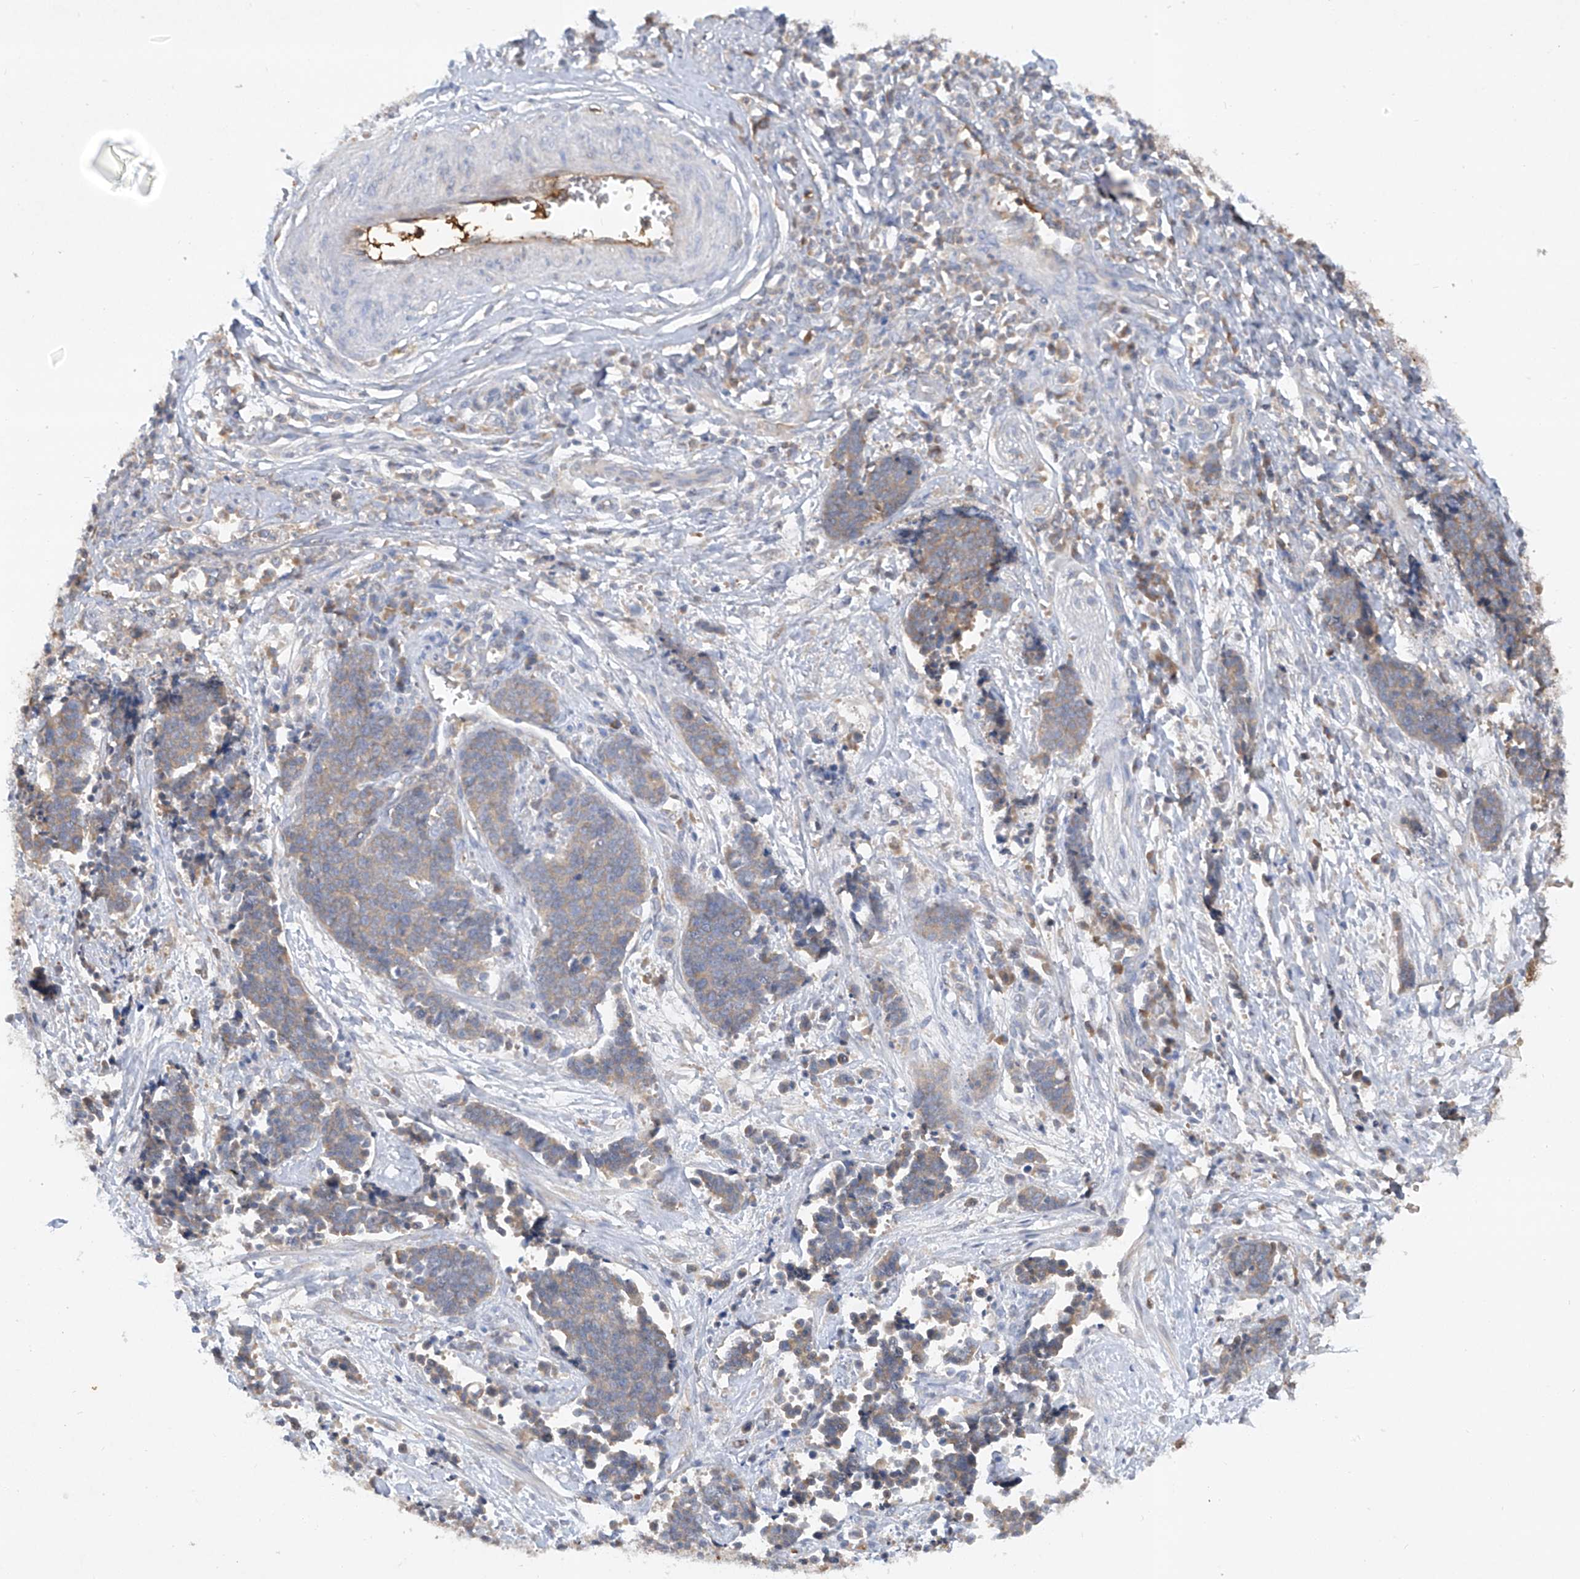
{"staining": {"intensity": "negative", "quantity": "none", "location": "none"}, "tissue": "cervical cancer", "cell_type": "Tumor cells", "image_type": "cancer", "snomed": [{"axis": "morphology", "description": "Squamous cell carcinoma, NOS"}, {"axis": "topography", "description": "Cervix"}], "caption": "This is an IHC histopathology image of human squamous cell carcinoma (cervical). There is no expression in tumor cells.", "gene": "HAS3", "patient": {"sex": "female", "age": 35}}